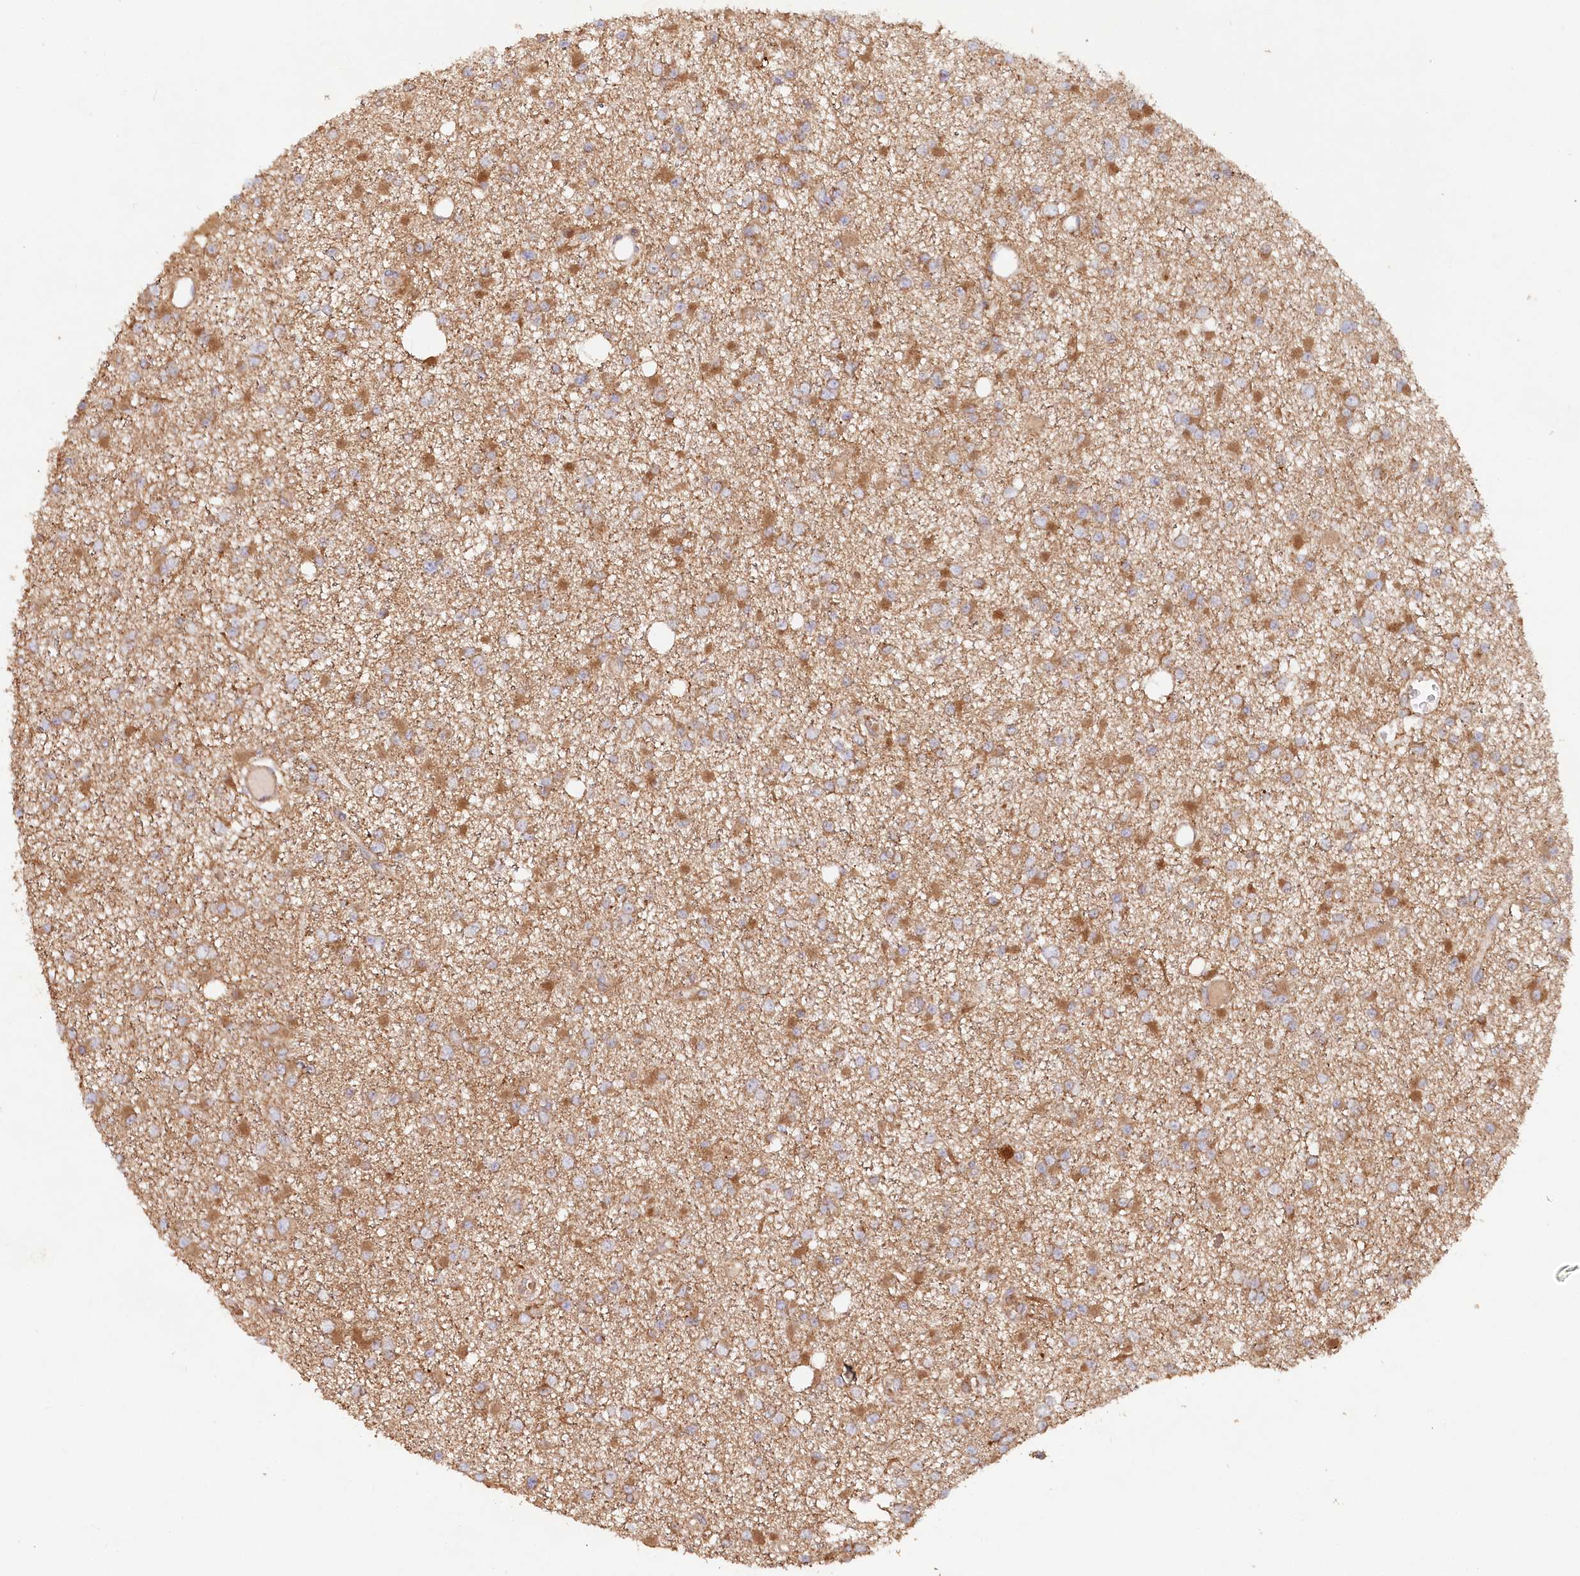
{"staining": {"intensity": "moderate", "quantity": ">75%", "location": "cytoplasmic/membranous"}, "tissue": "glioma", "cell_type": "Tumor cells", "image_type": "cancer", "snomed": [{"axis": "morphology", "description": "Glioma, malignant, Low grade"}, {"axis": "topography", "description": "Brain"}], "caption": "A high-resolution photomicrograph shows IHC staining of glioma, which demonstrates moderate cytoplasmic/membranous positivity in approximately >75% of tumor cells.", "gene": "PAIP2", "patient": {"sex": "female", "age": 22}}